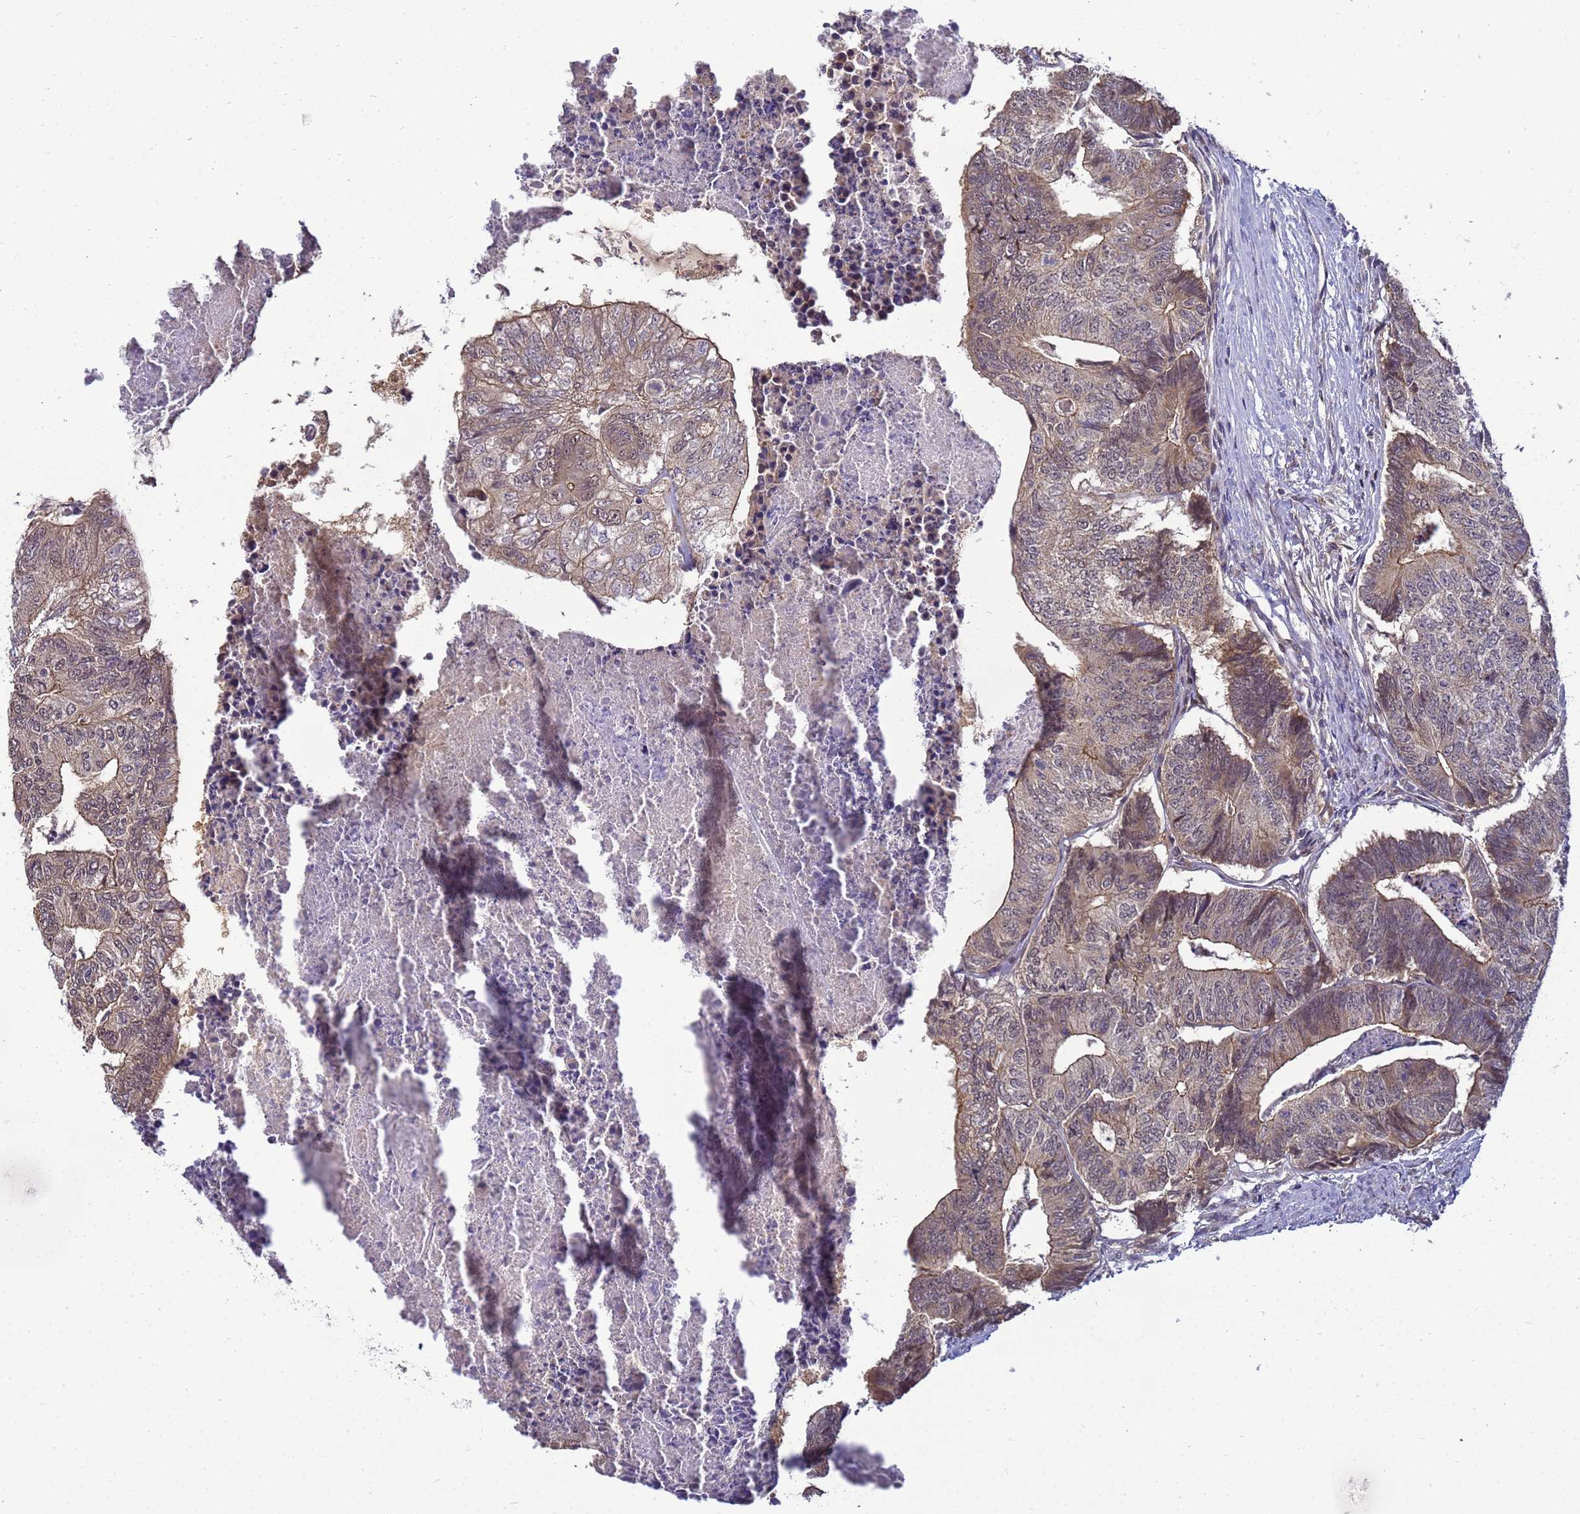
{"staining": {"intensity": "weak", "quantity": "<25%", "location": "cytoplasmic/membranous"}, "tissue": "colorectal cancer", "cell_type": "Tumor cells", "image_type": "cancer", "snomed": [{"axis": "morphology", "description": "Adenocarcinoma, NOS"}, {"axis": "topography", "description": "Colon"}], "caption": "Immunohistochemistry histopathology image of human colorectal cancer (adenocarcinoma) stained for a protein (brown), which reveals no positivity in tumor cells.", "gene": "TMEM74B", "patient": {"sex": "female", "age": 67}}